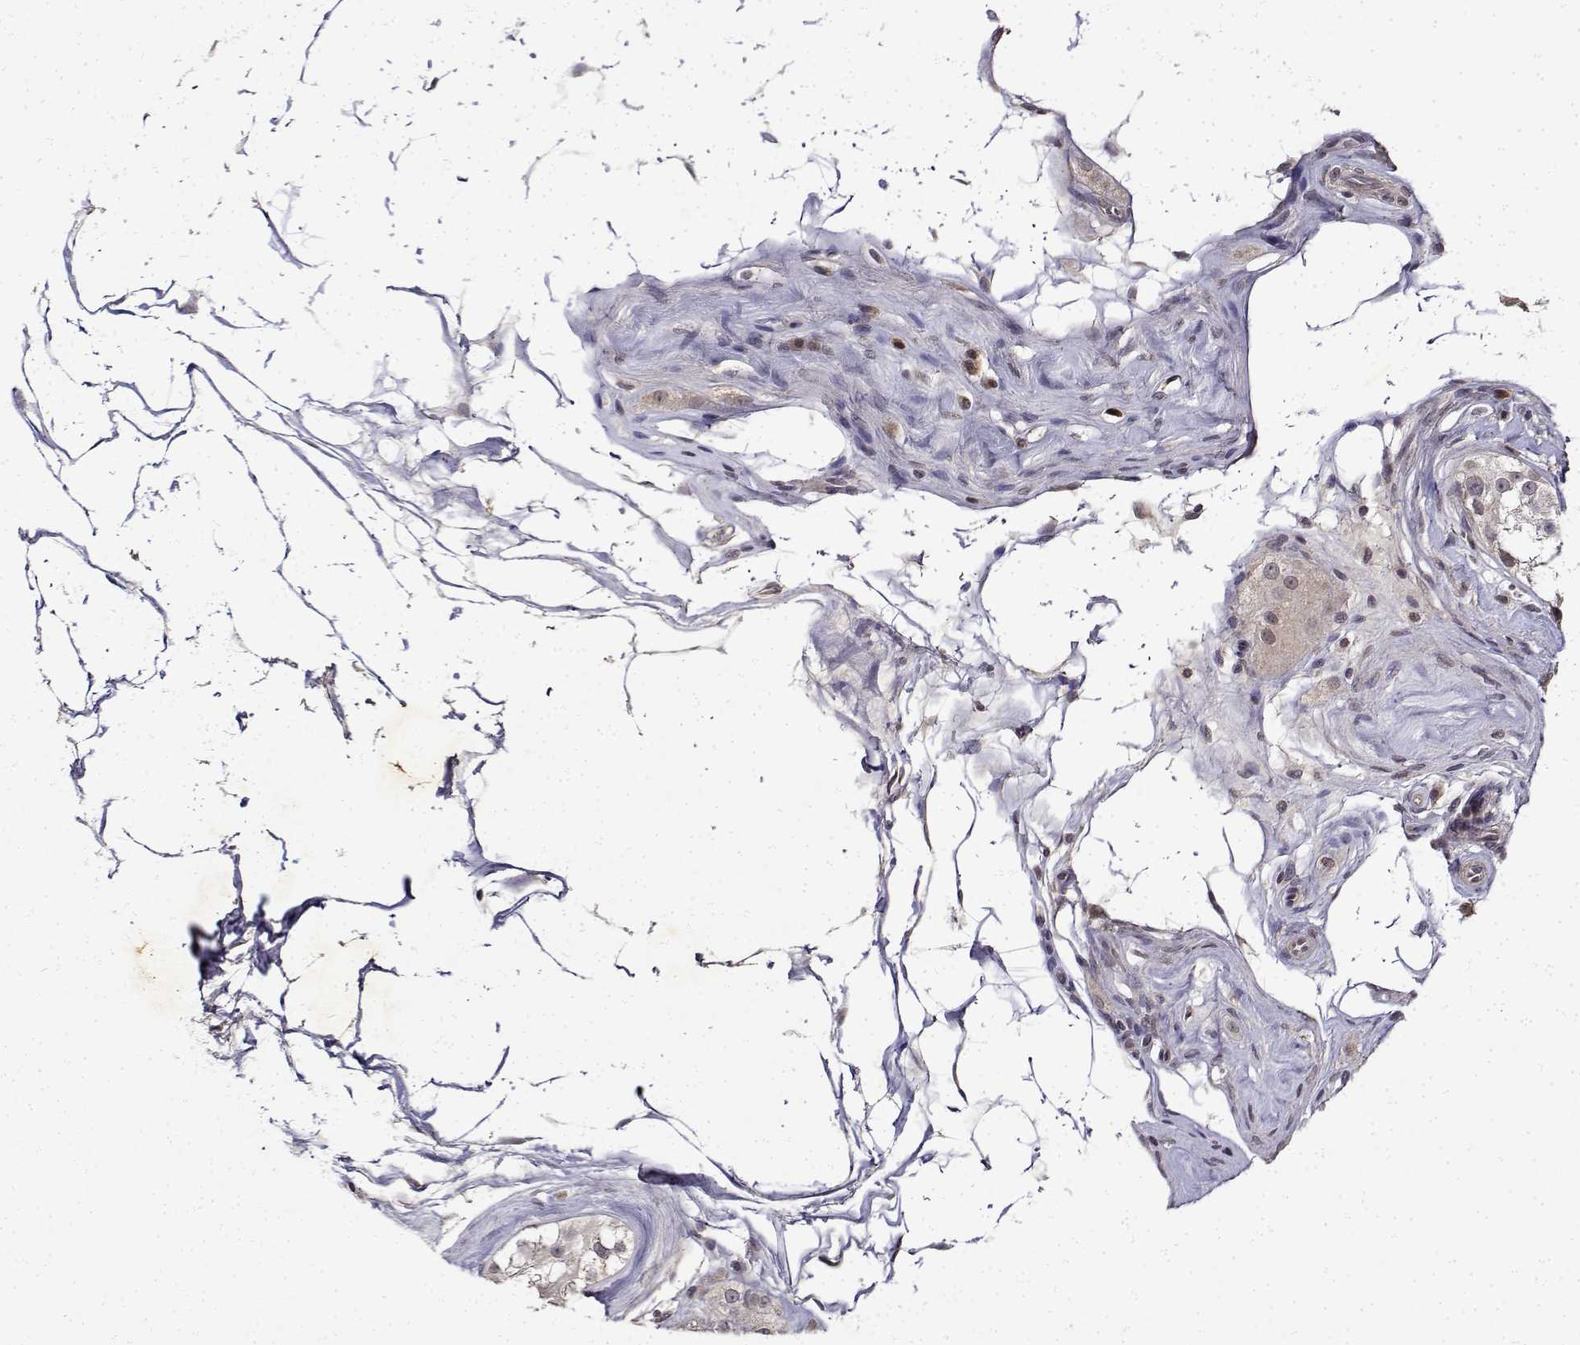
{"staining": {"intensity": "weak", "quantity": "25%-75%", "location": "cytoplasmic/membranous"}, "tissue": "testis cancer", "cell_type": "Tumor cells", "image_type": "cancer", "snomed": [{"axis": "morphology", "description": "Seminoma, NOS"}, {"axis": "topography", "description": "Testis"}], "caption": "Approximately 25%-75% of tumor cells in human testis cancer (seminoma) show weak cytoplasmic/membranous protein expression as visualized by brown immunohistochemical staining.", "gene": "BDNF", "patient": {"sex": "male", "age": 34}}